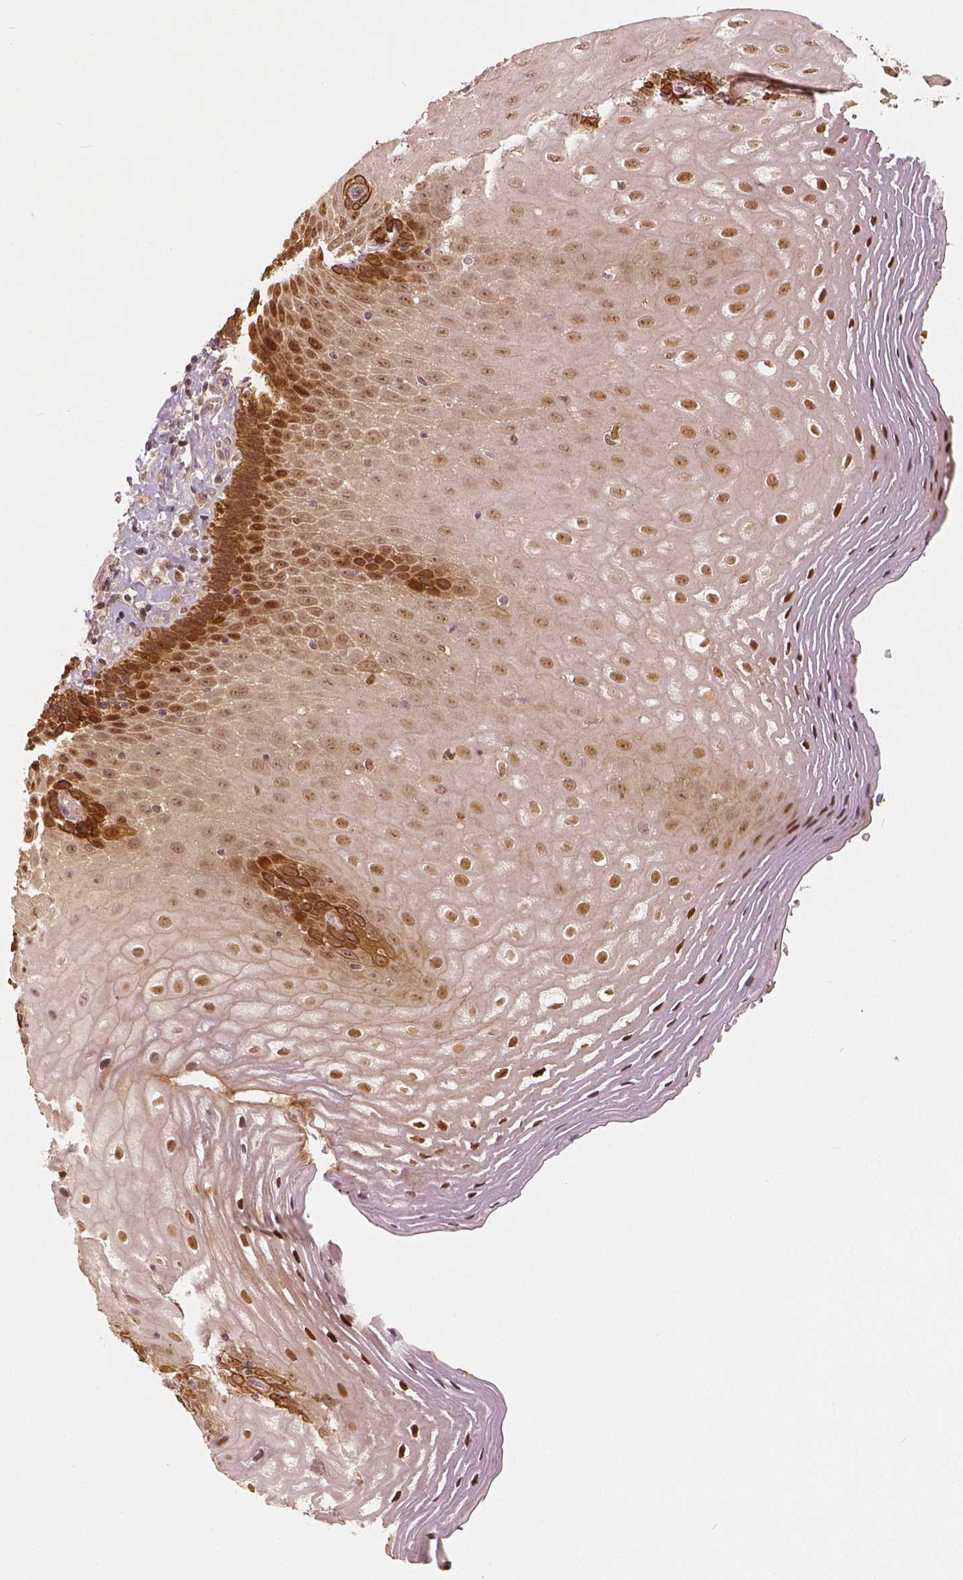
{"staining": {"intensity": "strong", "quantity": "25%-75%", "location": "nuclear"}, "tissue": "esophagus", "cell_type": "Squamous epithelial cells", "image_type": "normal", "snomed": [{"axis": "morphology", "description": "Normal tissue, NOS"}, {"axis": "topography", "description": "Esophagus"}], "caption": "A photomicrograph showing strong nuclear staining in about 25%-75% of squamous epithelial cells in benign esophagus, as visualized by brown immunohistochemical staining.", "gene": "NSD2", "patient": {"sex": "female", "age": 68}}